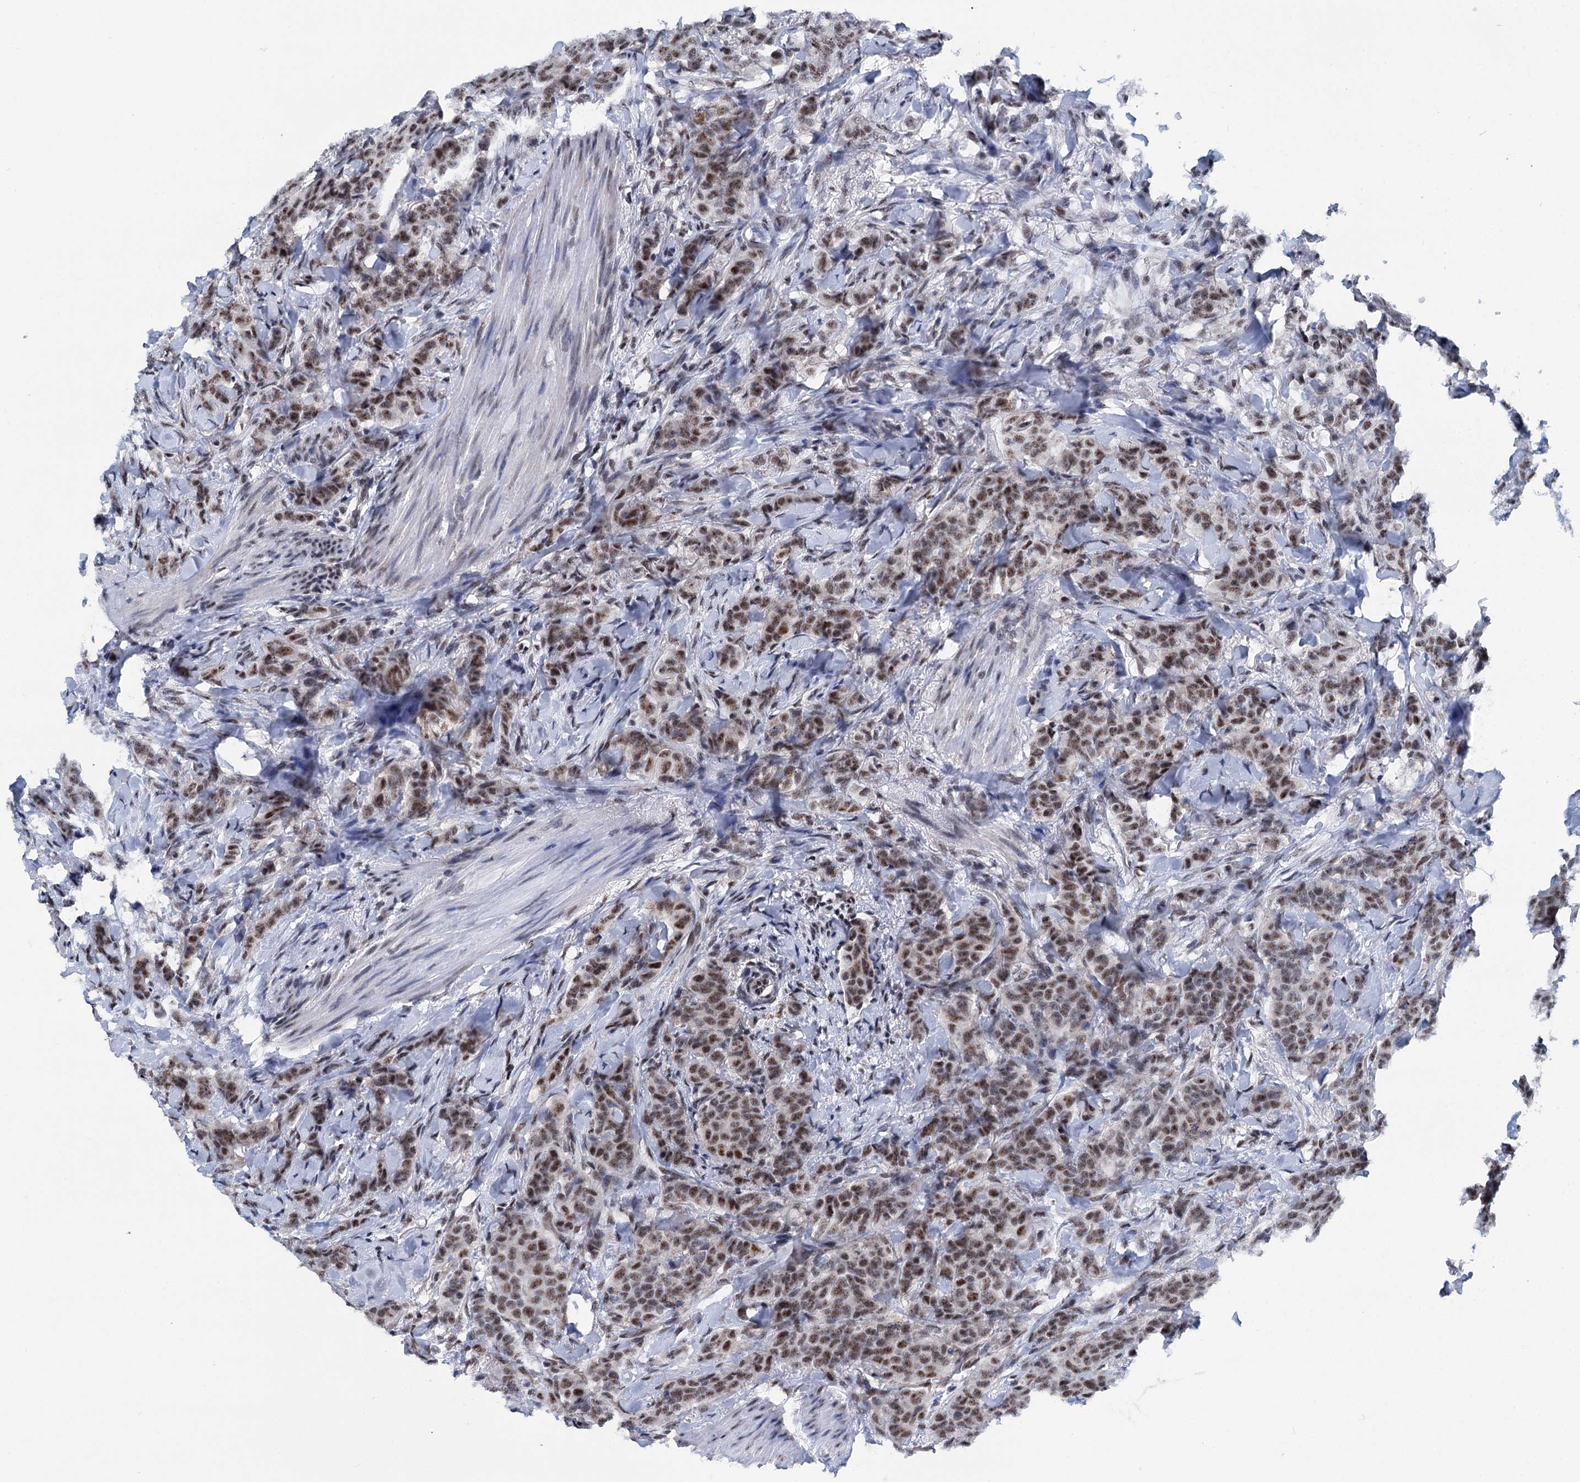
{"staining": {"intensity": "moderate", "quantity": ">75%", "location": "nuclear"}, "tissue": "breast cancer", "cell_type": "Tumor cells", "image_type": "cancer", "snomed": [{"axis": "morphology", "description": "Duct carcinoma"}, {"axis": "topography", "description": "Breast"}], "caption": "Moderate nuclear protein expression is seen in approximately >75% of tumor cells in intraductal carcinoma (breast).", "gene": "SREK1", "patient": {"sex": "female", "age": 40}}